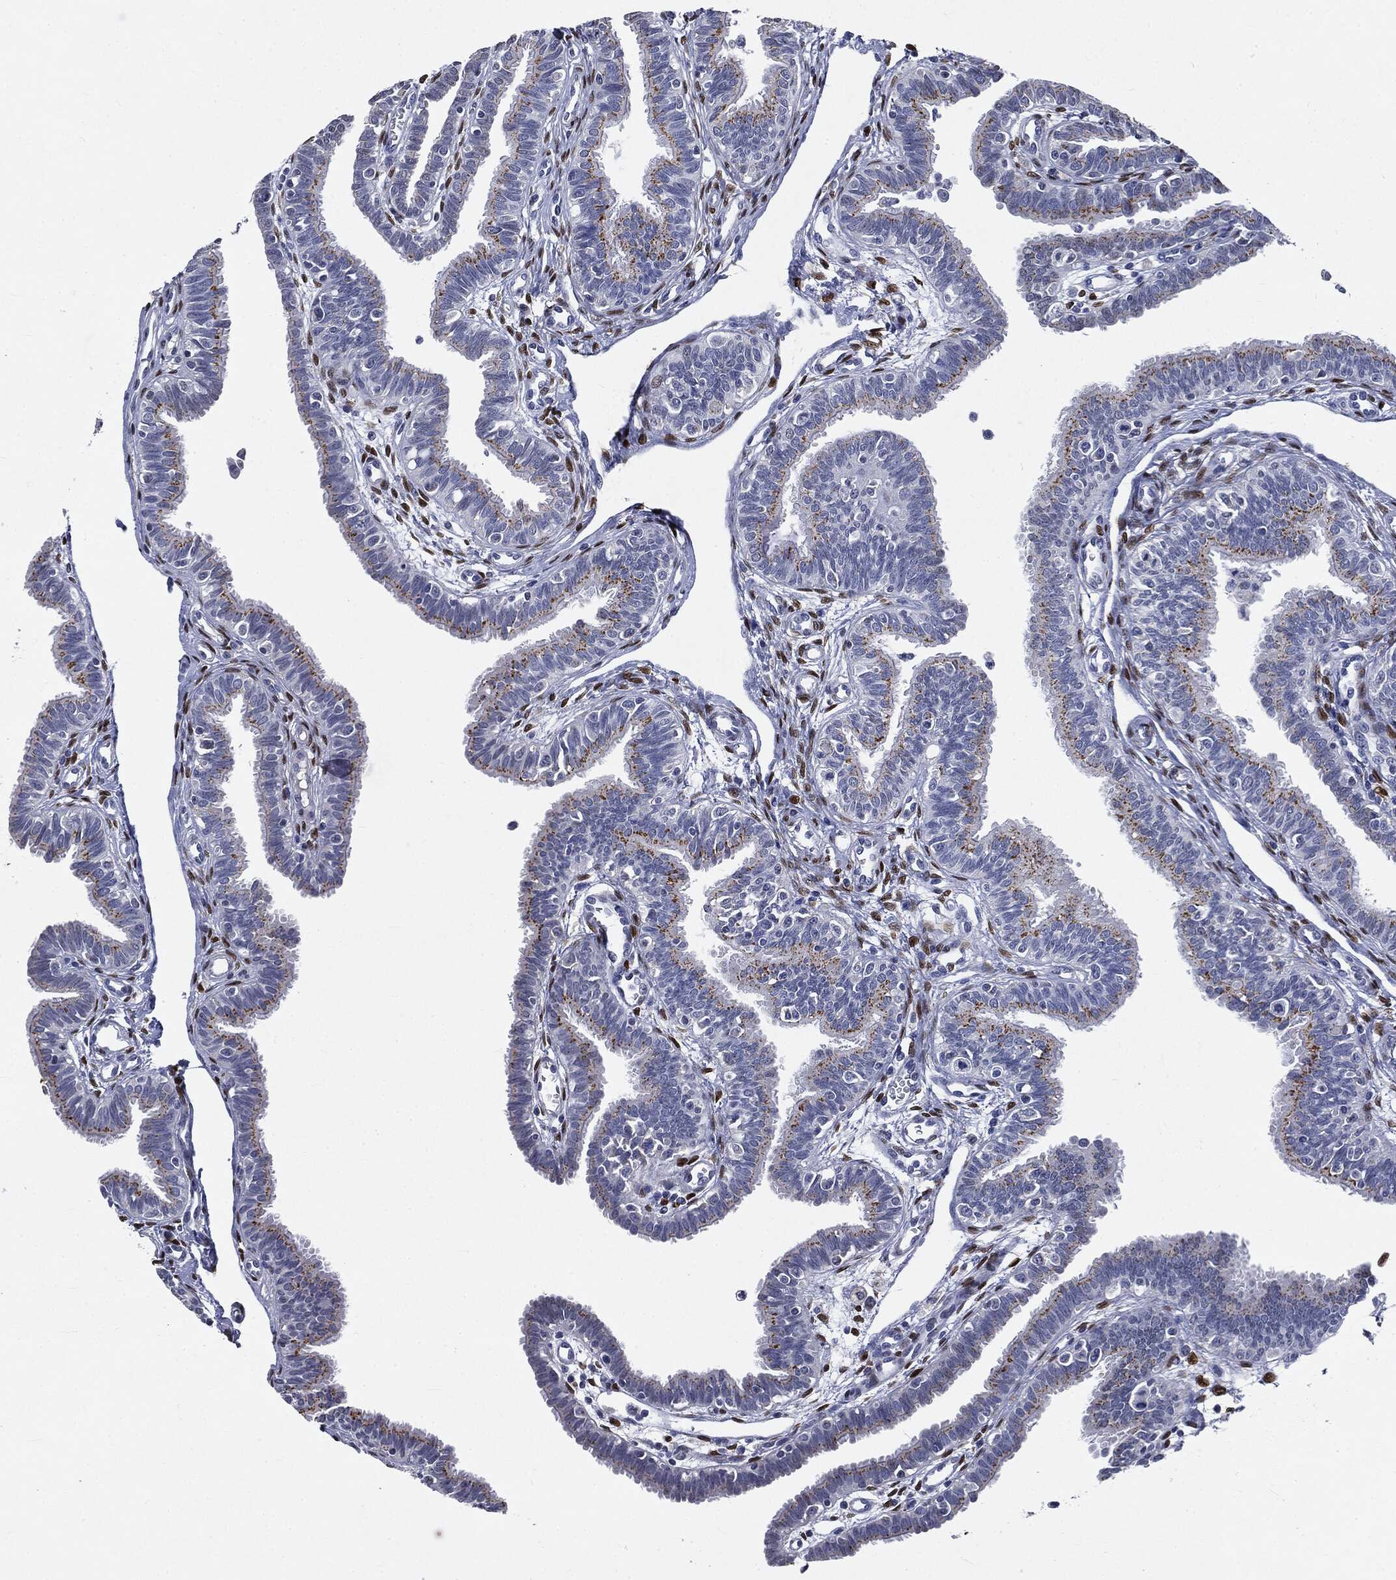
{"staining": {"intensity": "moderate", "quantity": ">75%", "location": "cytoplasmic/membranous"}, "tissue": "fallopian tube", "cell_type": "Glandular cells", "image_type": "normal", "snomed": [{"axis": "morphology", "description": "Normal tissue, NOS"}, {"axis": "topography", "description": "Fallopian tube"}], "caption": "Protein staining by immunohistochemistry exhibits moderate cytoplasmic/membranous staining in about >75% of glandular cells in unremarkable fallopian tube.", "gene": "CASD1", "patient": {"sex": "female", "age": 36}}